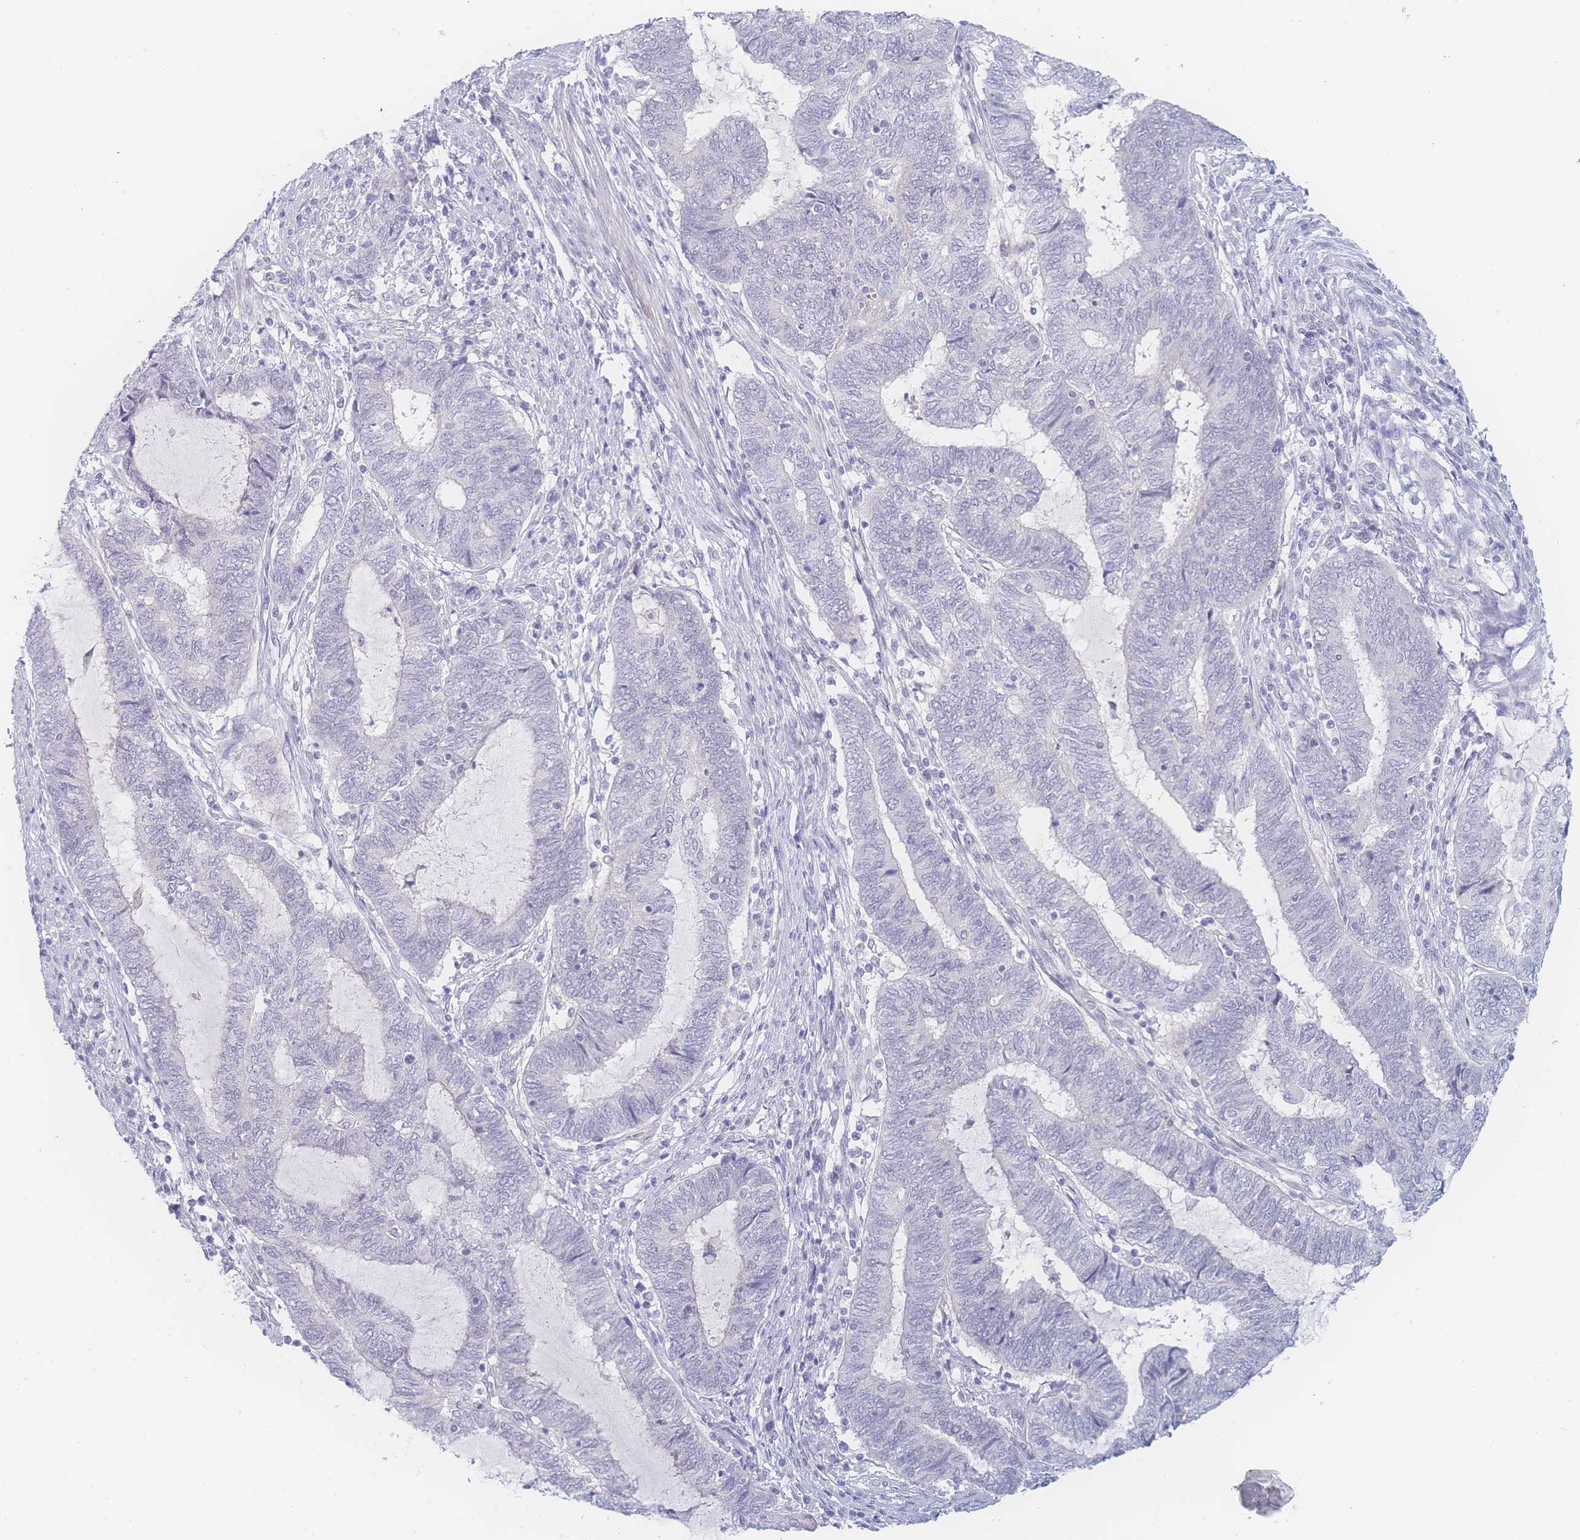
{"staining": {"intensity": "negative", "quantity": "none", "location": "none"}, "tissue": "endometrial cancer", "cell_type": "Tumor cells", "image_type": "cancer", "snomed": [{"axis": "morphology", "description": "Adenocarcinoma, NOS"}, {"axis": "topography", "description": "Uterus"}, {"axis": "topography", "description": "Endometrium"}], "caption": "Tumor cells show no significant protein expression in endometrial cancer.", "gene": "PRSS22", "patient": {"sex": "female", "age": 70}}